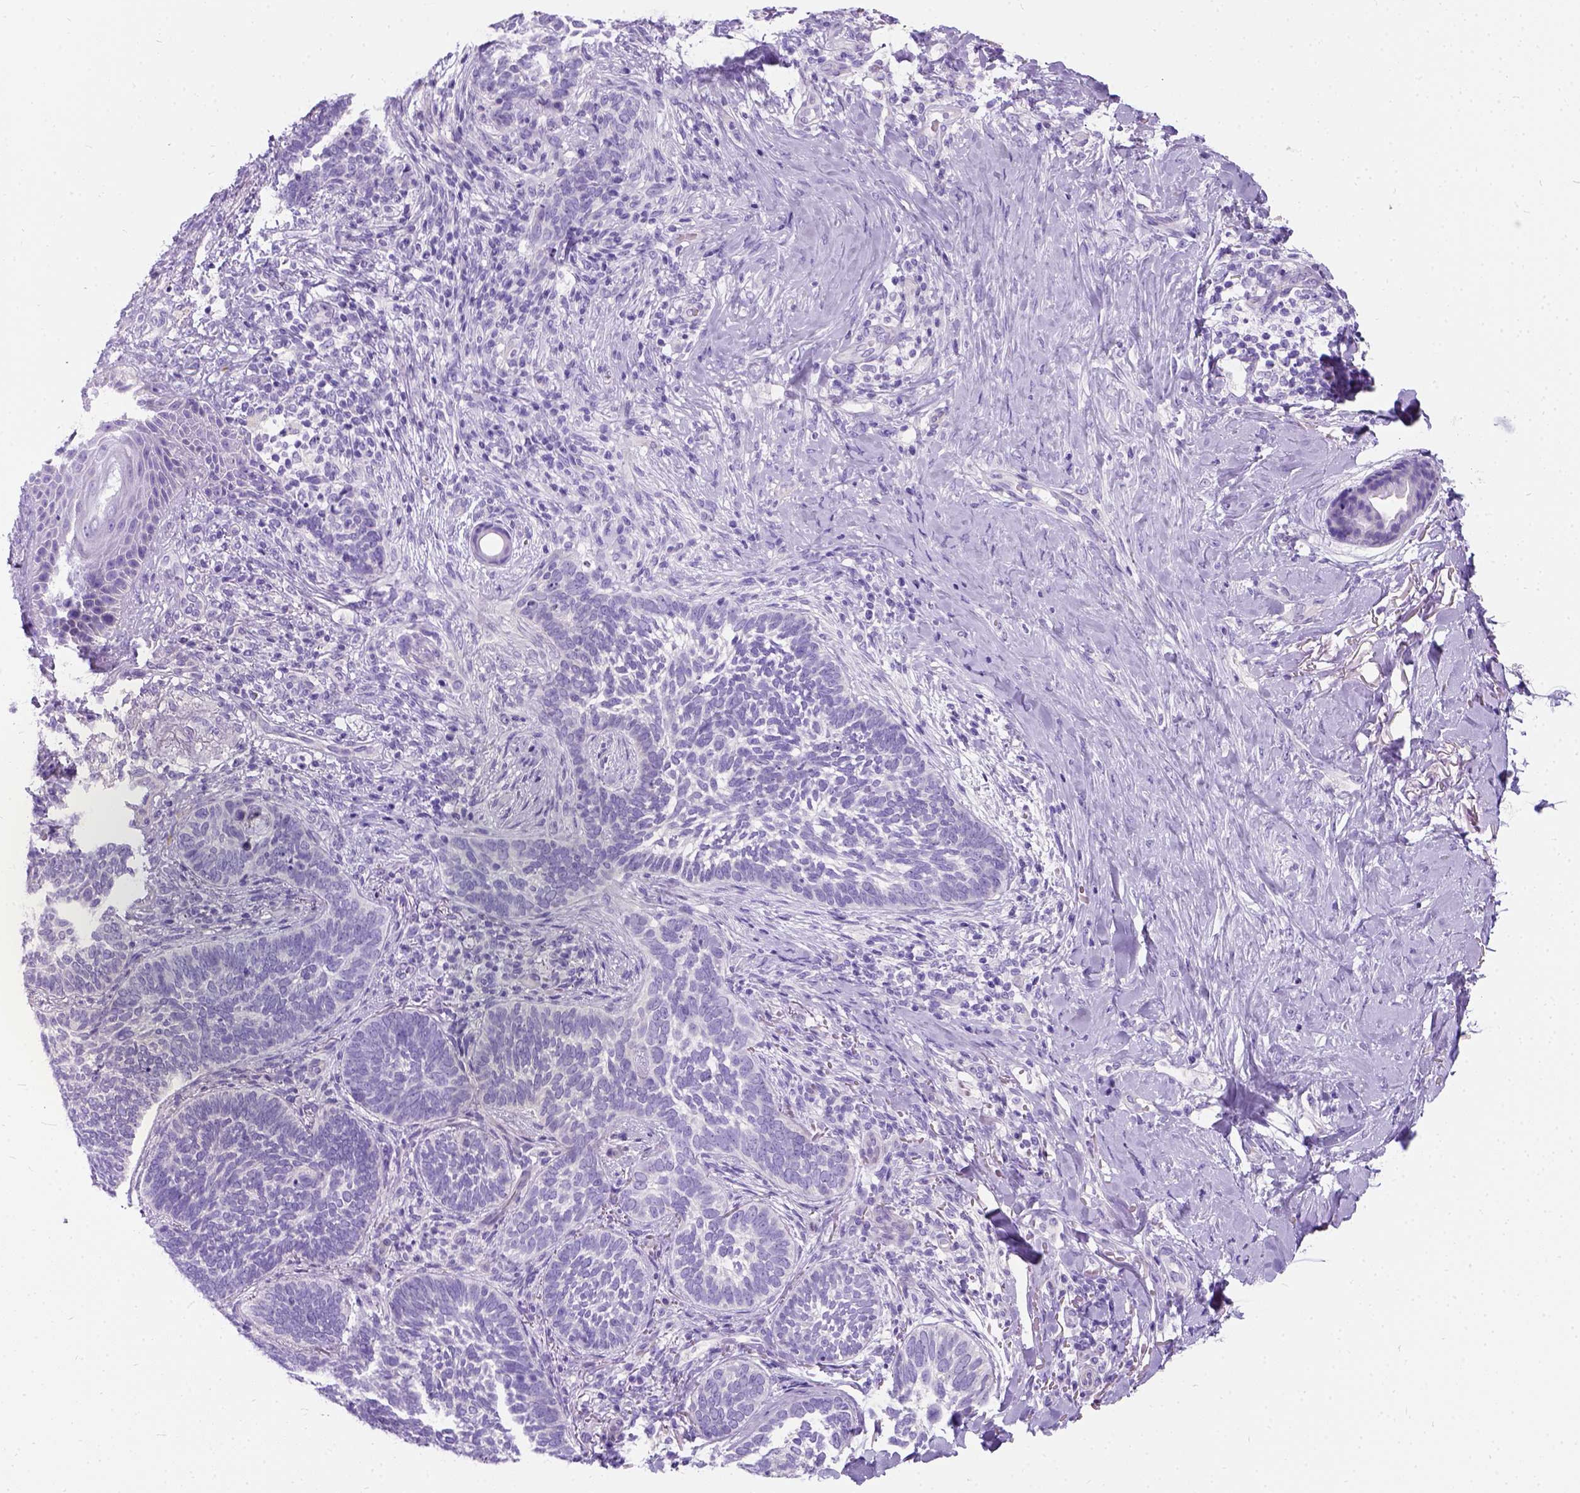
{"staining": {"intensity": "negative", "quantity": "none", "location": "none"}, "tissue": "skin cancer", "cell_type": "Tumor cells", "image_type": "cancer", "snomed": [{"axis": "morphology", "description": "Normal tissue, NOS"}, {"axis": "morphology", "description": "Basal cell carcinoma"}, {"axis": "topography", "description": "Skin"}], "caption": "Skin basal cell carcinoma was stained to show a protein in brown. There is no significant positivity in tumor cells. The staining was performed using DAB to visualize the protein expression in brown, while the nuclei were stained in blue with hematoxylin (Magnification: 20x).", "gene": "C7orf57", "patient": {"sex": "male", "age": 46}}